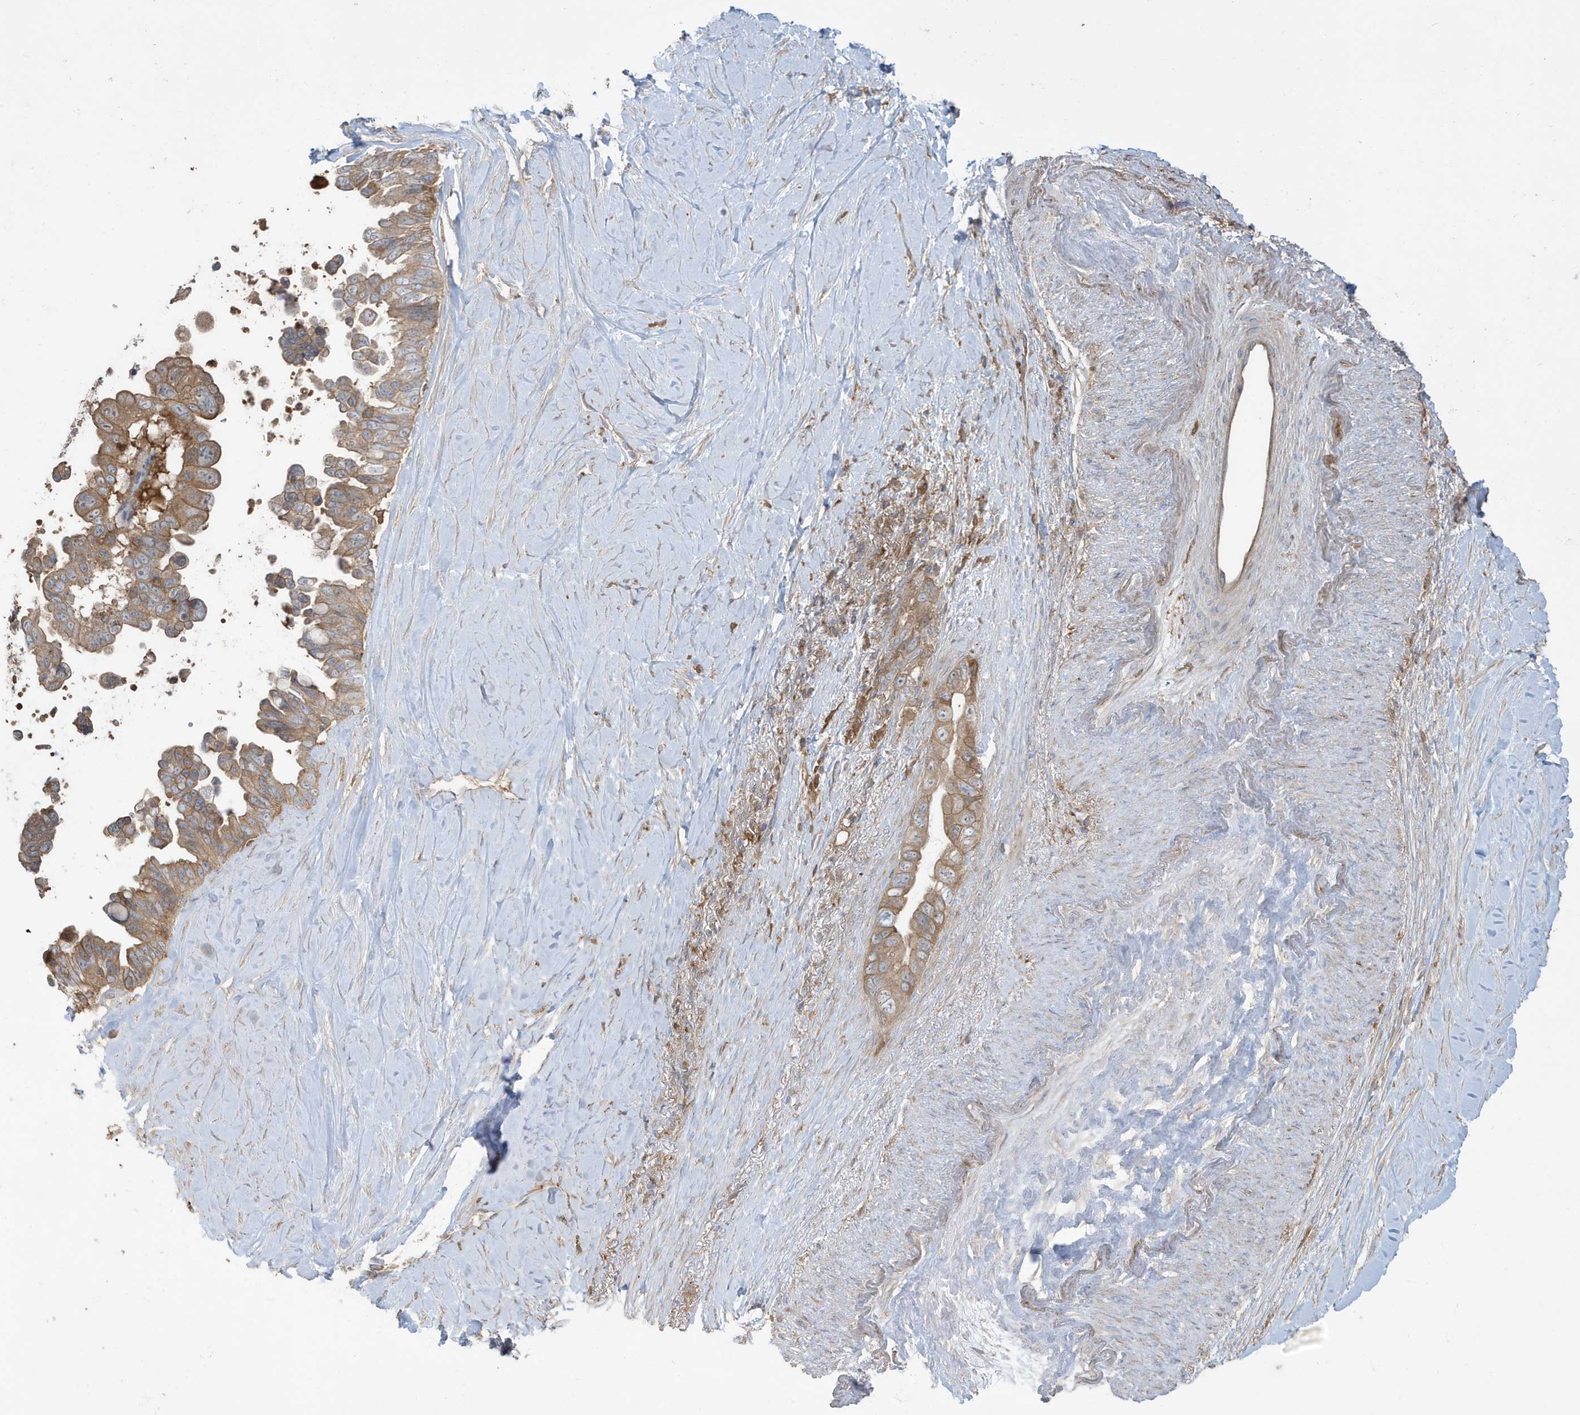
{"staining": {"intensity": "moderate", "quantity": ">75%", "location": "cytoplasmic/membranous"}, "tissue": "pancreatic cancer", "cell_type": "Tumor cells", "image_type": "cancer", "snomed": [{"axis": "morphology", "description": "Adenocarcinoma, NOS"}, {"axis": "topography", "description": "Pancreas"}], "caption": "High-power microscopy captured an immunohistochemistry (IHC) micrograph of pancreatic cancer, revealing moderate cytoplasmic/membranous positivity in approximately >75% of tumor cells. (DAB (3,3'-diaminobenzidine) = brown stain, brightfield microscopy at high magnification).", "gene": "ABTB1", "patient": {"sex": "female", "age": 72}}